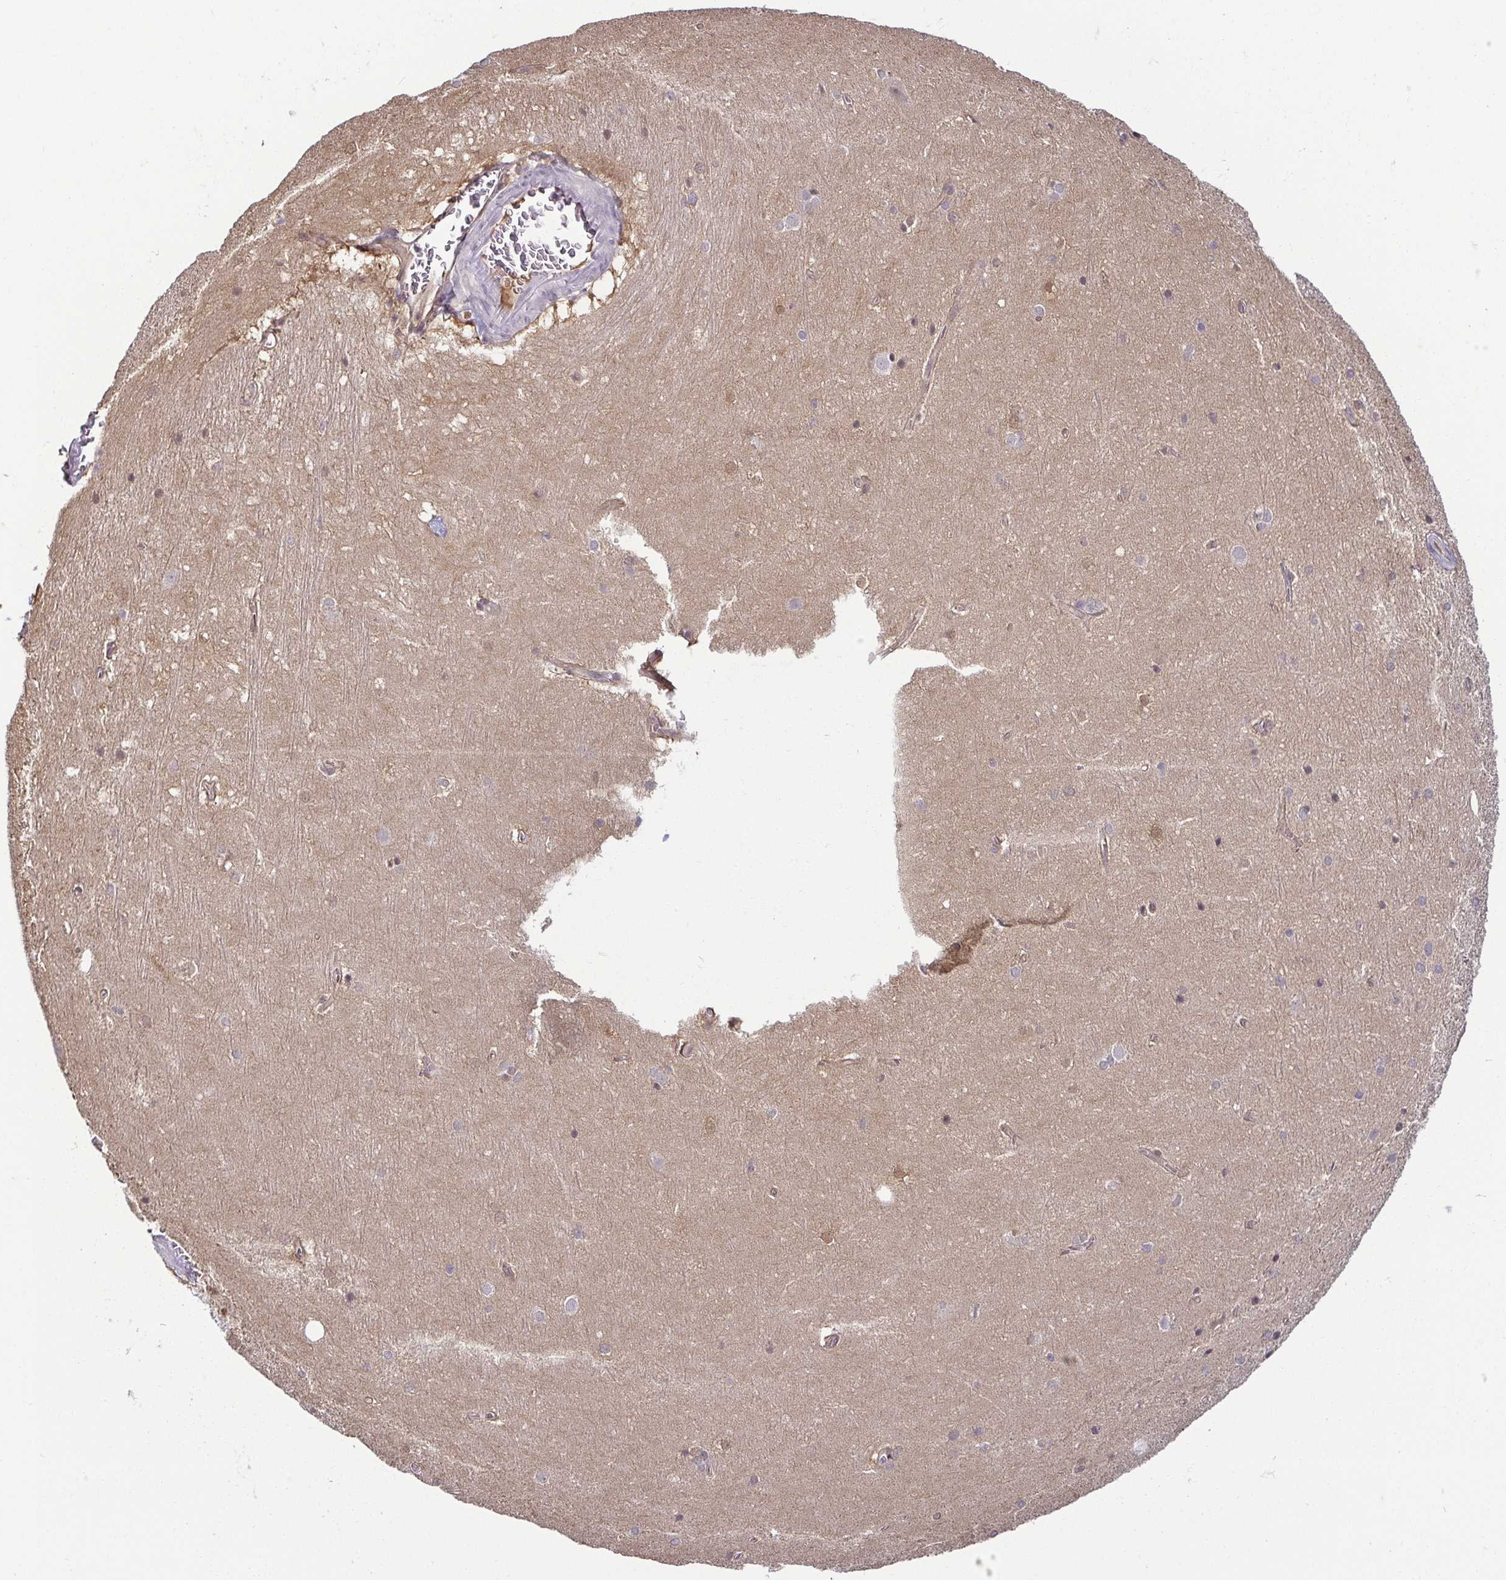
{"staining": {"intensity": "negative", "quantity": "none", "location": "none"}, "tissue": "hippocampus", "cell_type": "Glial cells", "image_type": "normal", "snomed": [{"axis": "morphology", "description": "Normal tissue, NOS"}, {"axis": "topography", "description": "Cerebral cortex"}, {"axis": "topography", "description": "Hippocampus"}], "caption": "Protein analysis of benign hippocampus shows no significant positivity in glial cells.", "gene": "HOPX", "patient": {"sex": "female", "age": 19}}